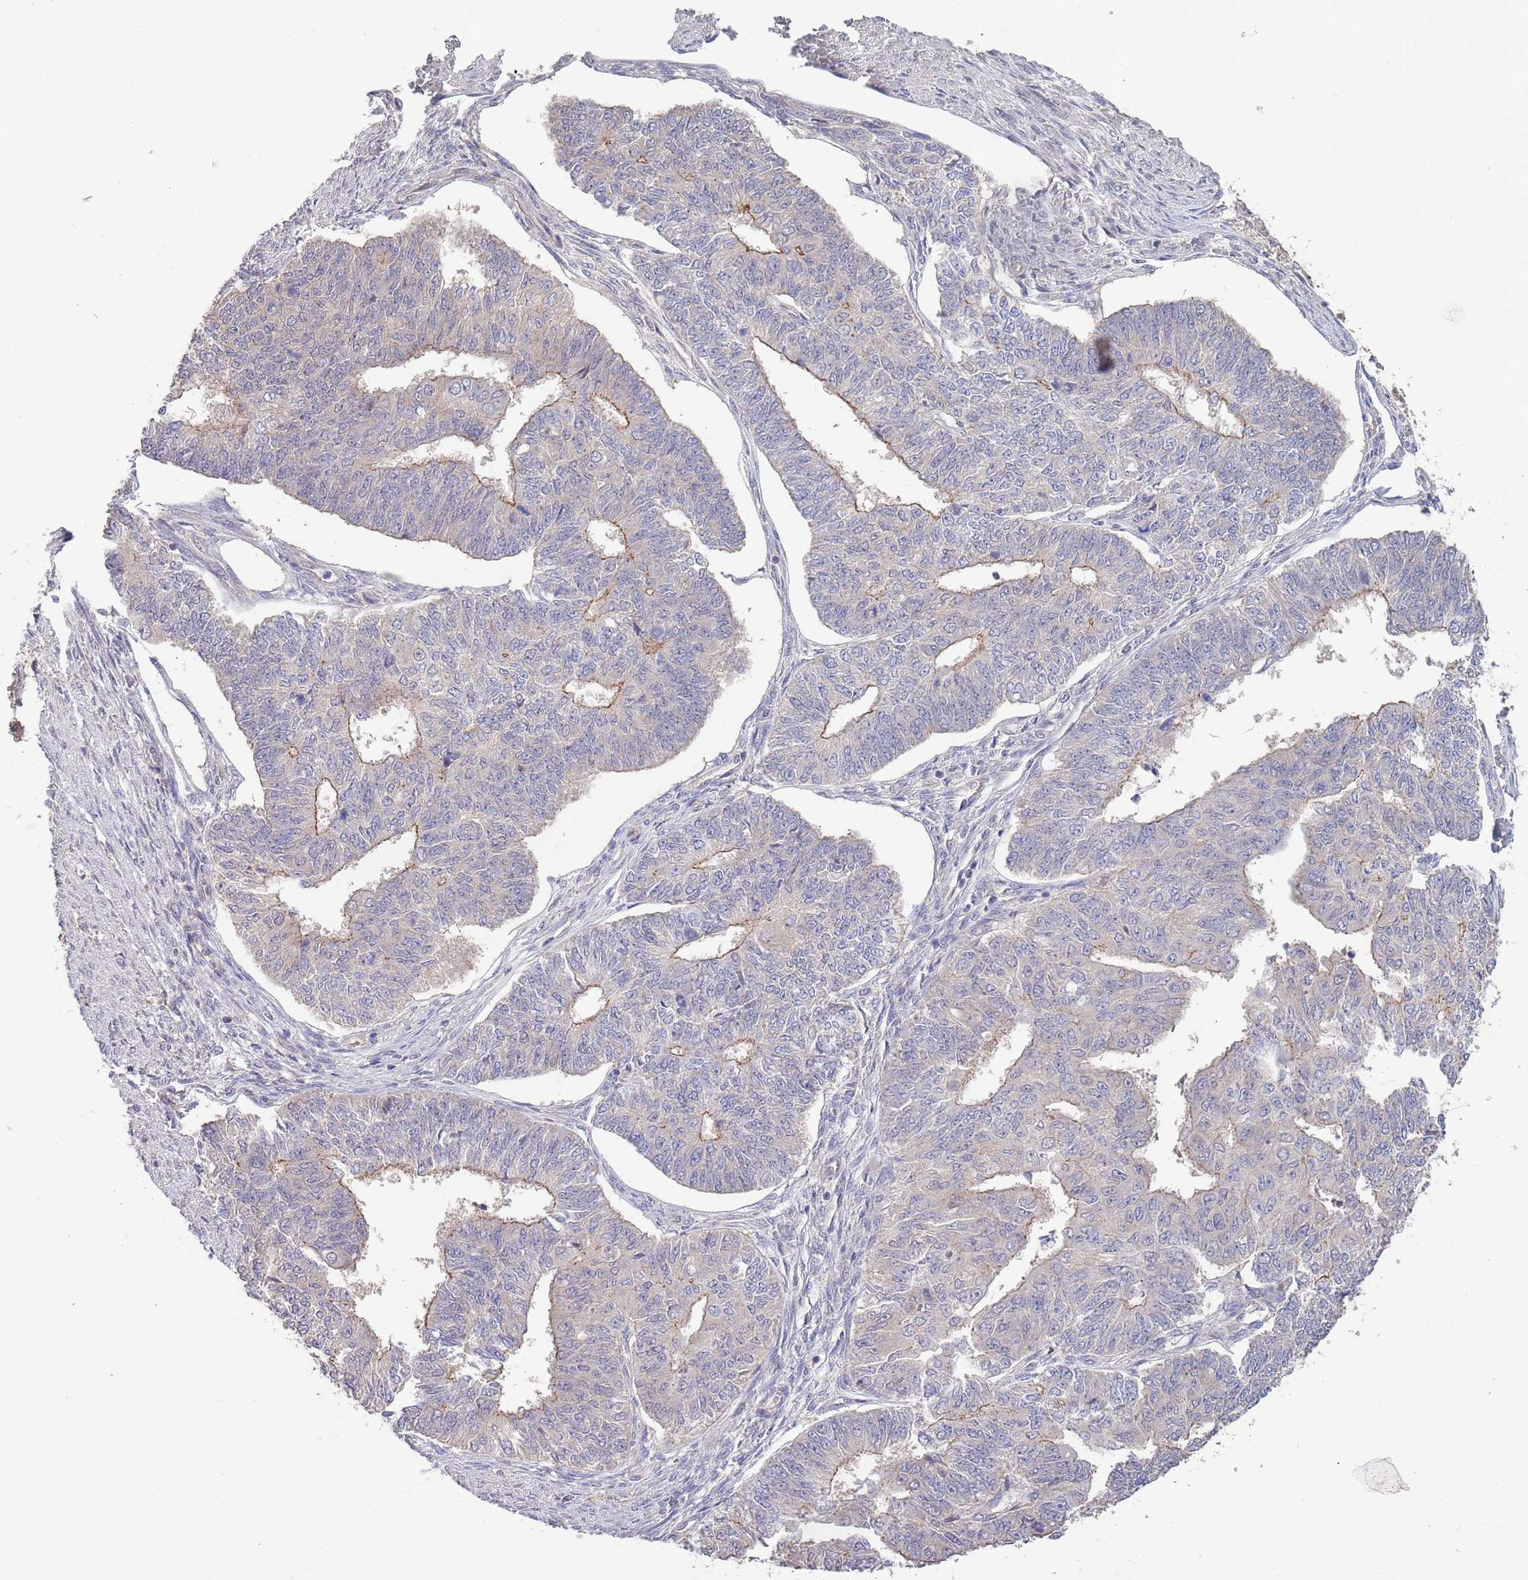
{"staining": {"intensity": "weak", "quantity": "<25%", "location": "cytoplasmic/membranous"}, "tissue": "endometrial cancer", "cell_type": "Tumor cells", "image_type": "cancer", "snomed": [{"axis": "morphology", "description": "Adenocarcinoma, NOS"}, {"axis": "topography", "description": "Endometrium"}], "caption": "This is an IHC histopathology image of endometrial cancer. There is no positivity in tumor cells.", "gene": "MARVELD2", "patient": {"sex": "female", "age": 32}}